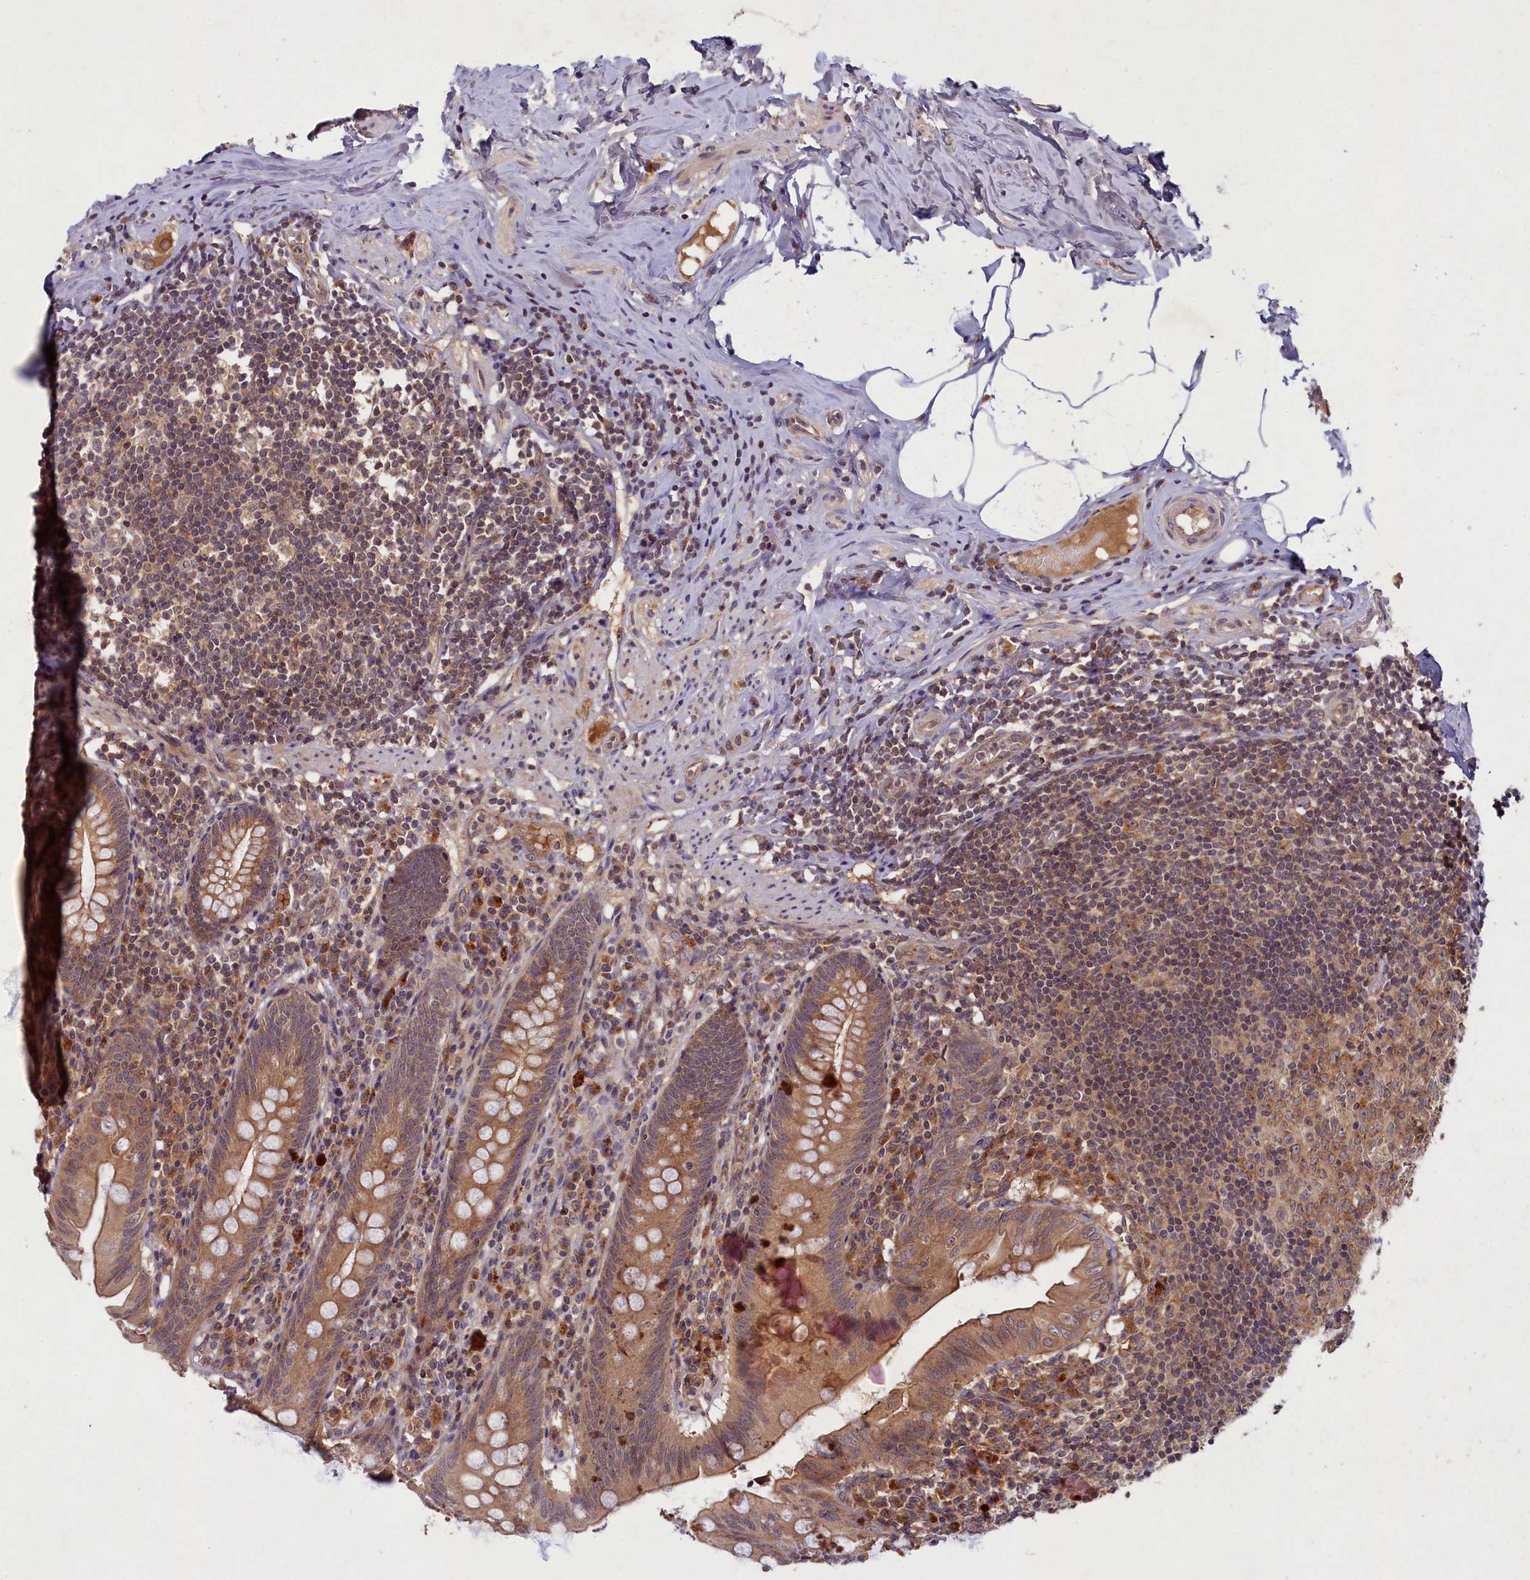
{"staining": {"intensity": "moderate", "quantity": ">75%", "location": "cytoplasmic/membranous"}, "tissue": "appendix", "cell_type": "Glandular cells", "image_type": "normal", "snomed": [{"axis": "morphology", "description": "Normal tissue, NOS"}, {"axis": "topography", "description": "Appendix"}], "caption": "Unremarkable appendix shows moderate cytoplasmic/membranous positivity in about >75% of glandular cells, visualized by immunohistochemistry. Using DAB (brown) and hematoxylin (blue) stains, captured at high magnification using brightfield microscopy.", "gene": "BICD1", "patient": {"sex": "male", "age": 55}}